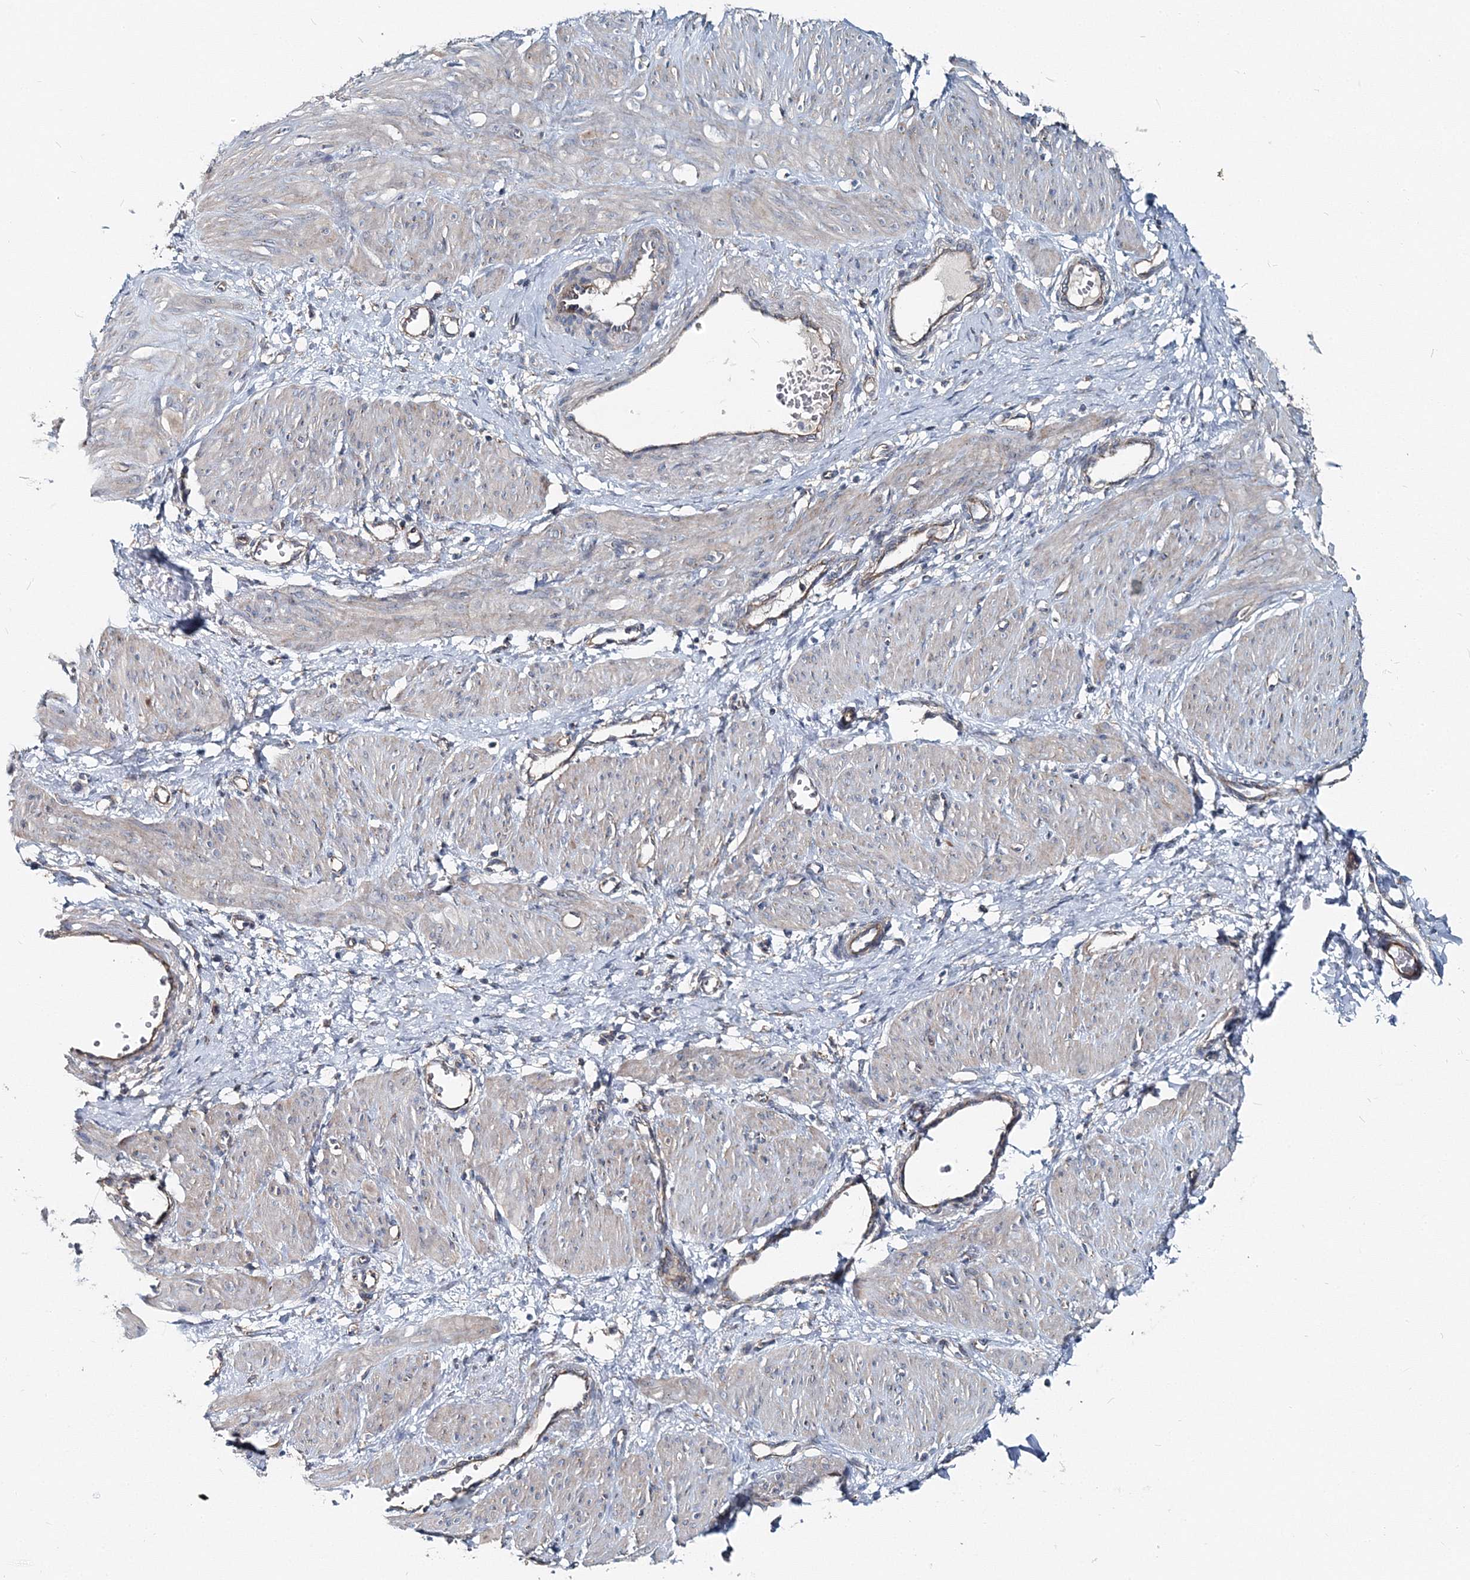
{"staining": {"intensity": "weak", "quantity": "<25%", "location": "cytoplasmic/membranous"}, "tissue": "smooth muscle", "cell_type": "Smooth muscle cells", "image_type": "normal", "snomed": [{"axis": "morphology", "description": "Normal tissue, NOS"}, {"axis": "topography", "description": "Endometrium"}], "caption": "Smooth muscle was stained to show a protein in brown. There is no significant positivity in smooth muscle cells. Nuclei are stained in blue.", "gene": "MPHOSPH9", "patient": {"sex": "female", "age": 33}}